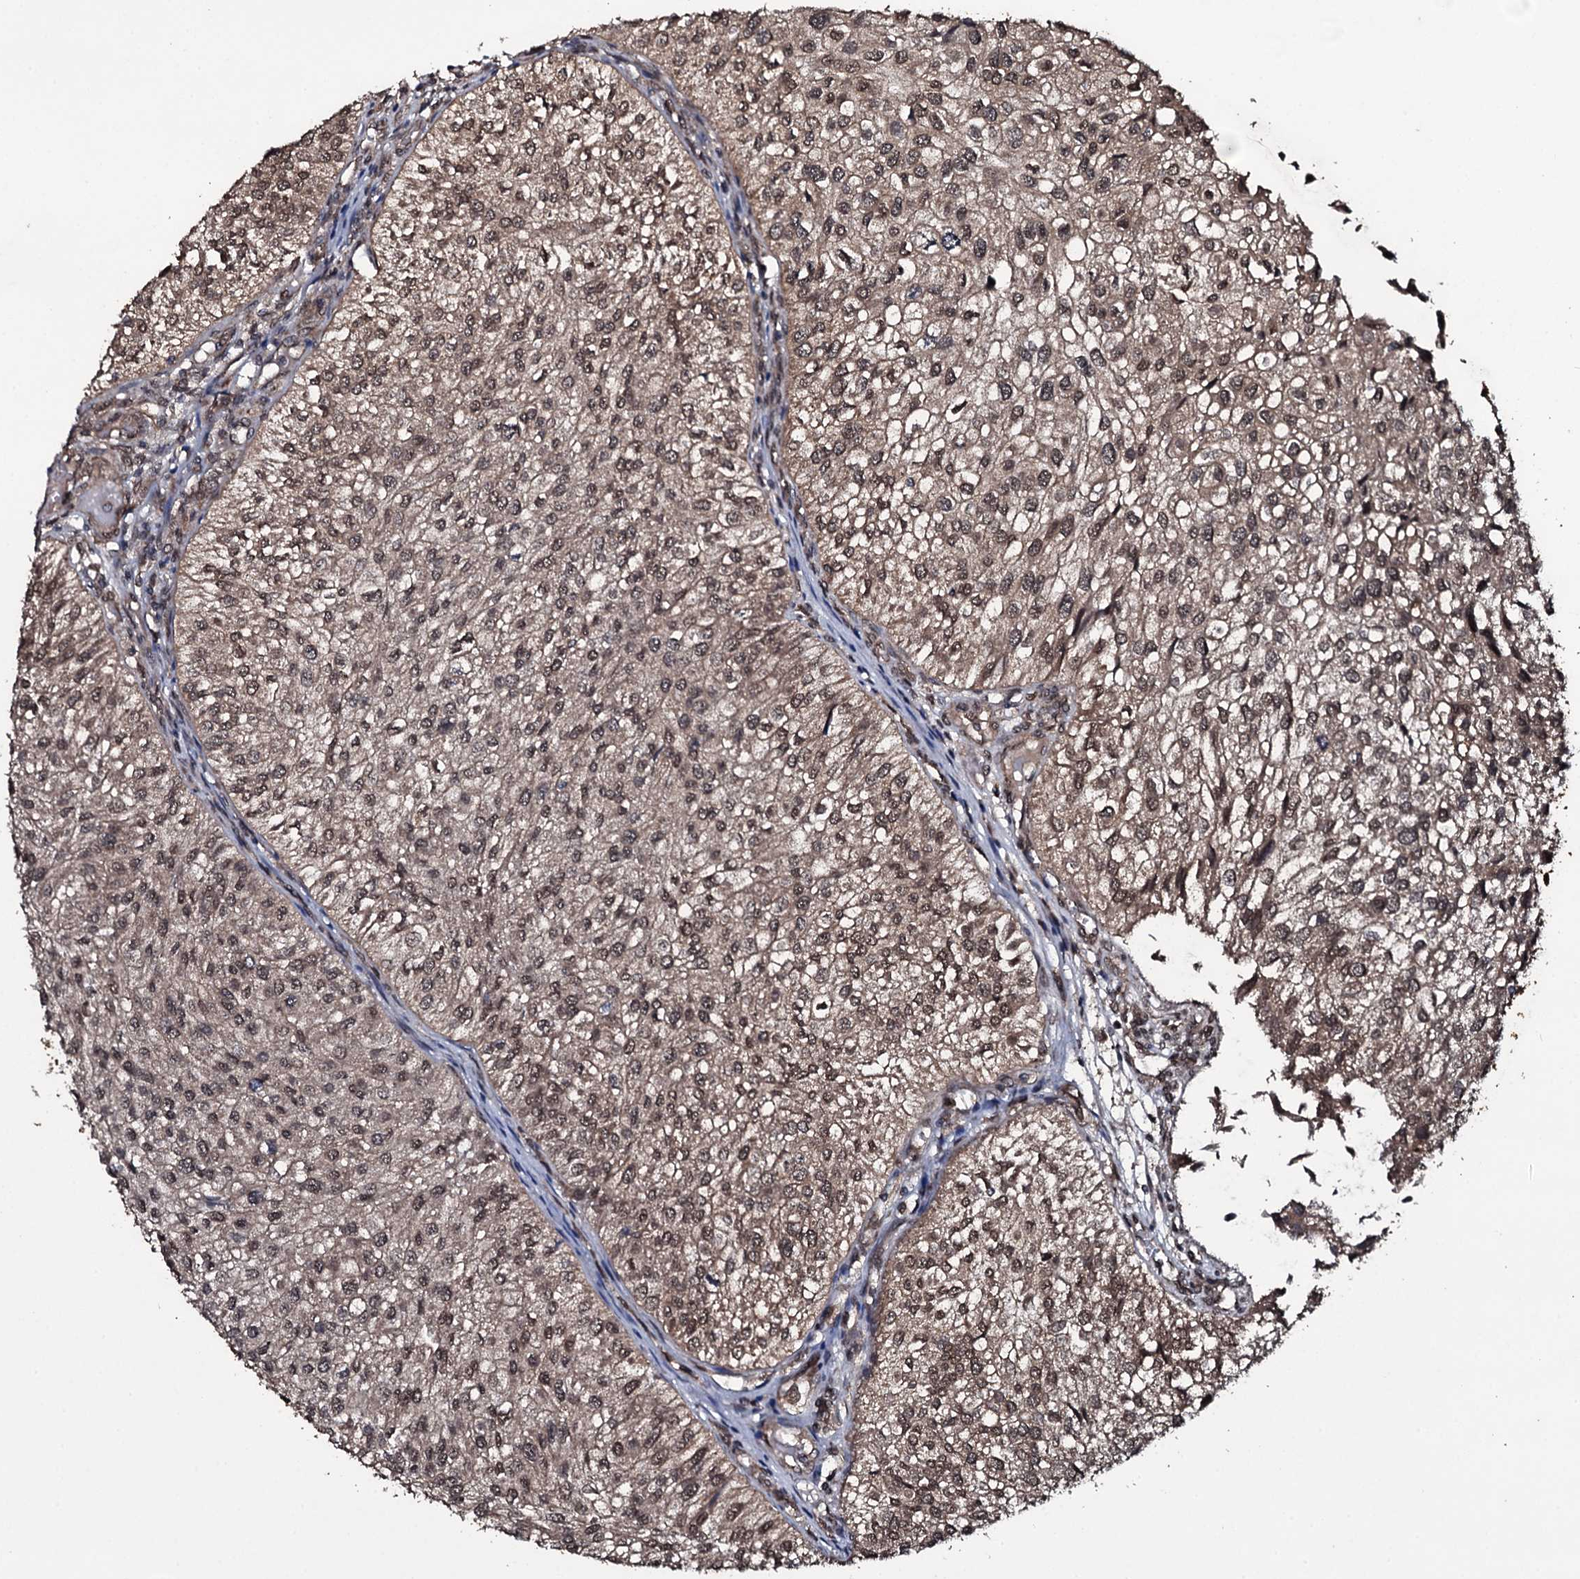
{"staining": {"intensity": "moderate", "quantity": ">75%", "location": "cytoplasmic/membranous,nuclear"}, "tissue": "urothelial cancer", "cell_type": "Tumor cells", "image_type": "cancer", "snomed": [{"axis": "morphology", "description": "Urothelial carcinoma, Low grade"}, {"axis": "topography", "description": "Urinary bladder"}], "caption": "IHC micrograph of neoplastic tissue: urothelial carcinoma (low-grade) stained using immunohistochemistry (IHC) demonstrates medium levels of moderate protein expression localized specifically in the cytoplasmic/membranous and nuclear of tumor cells, appearing as a cytoplasmic/membranous and nuclear brown color.", "gene": "MRPS31", "patient": {"sex": "female", "age": 89}}